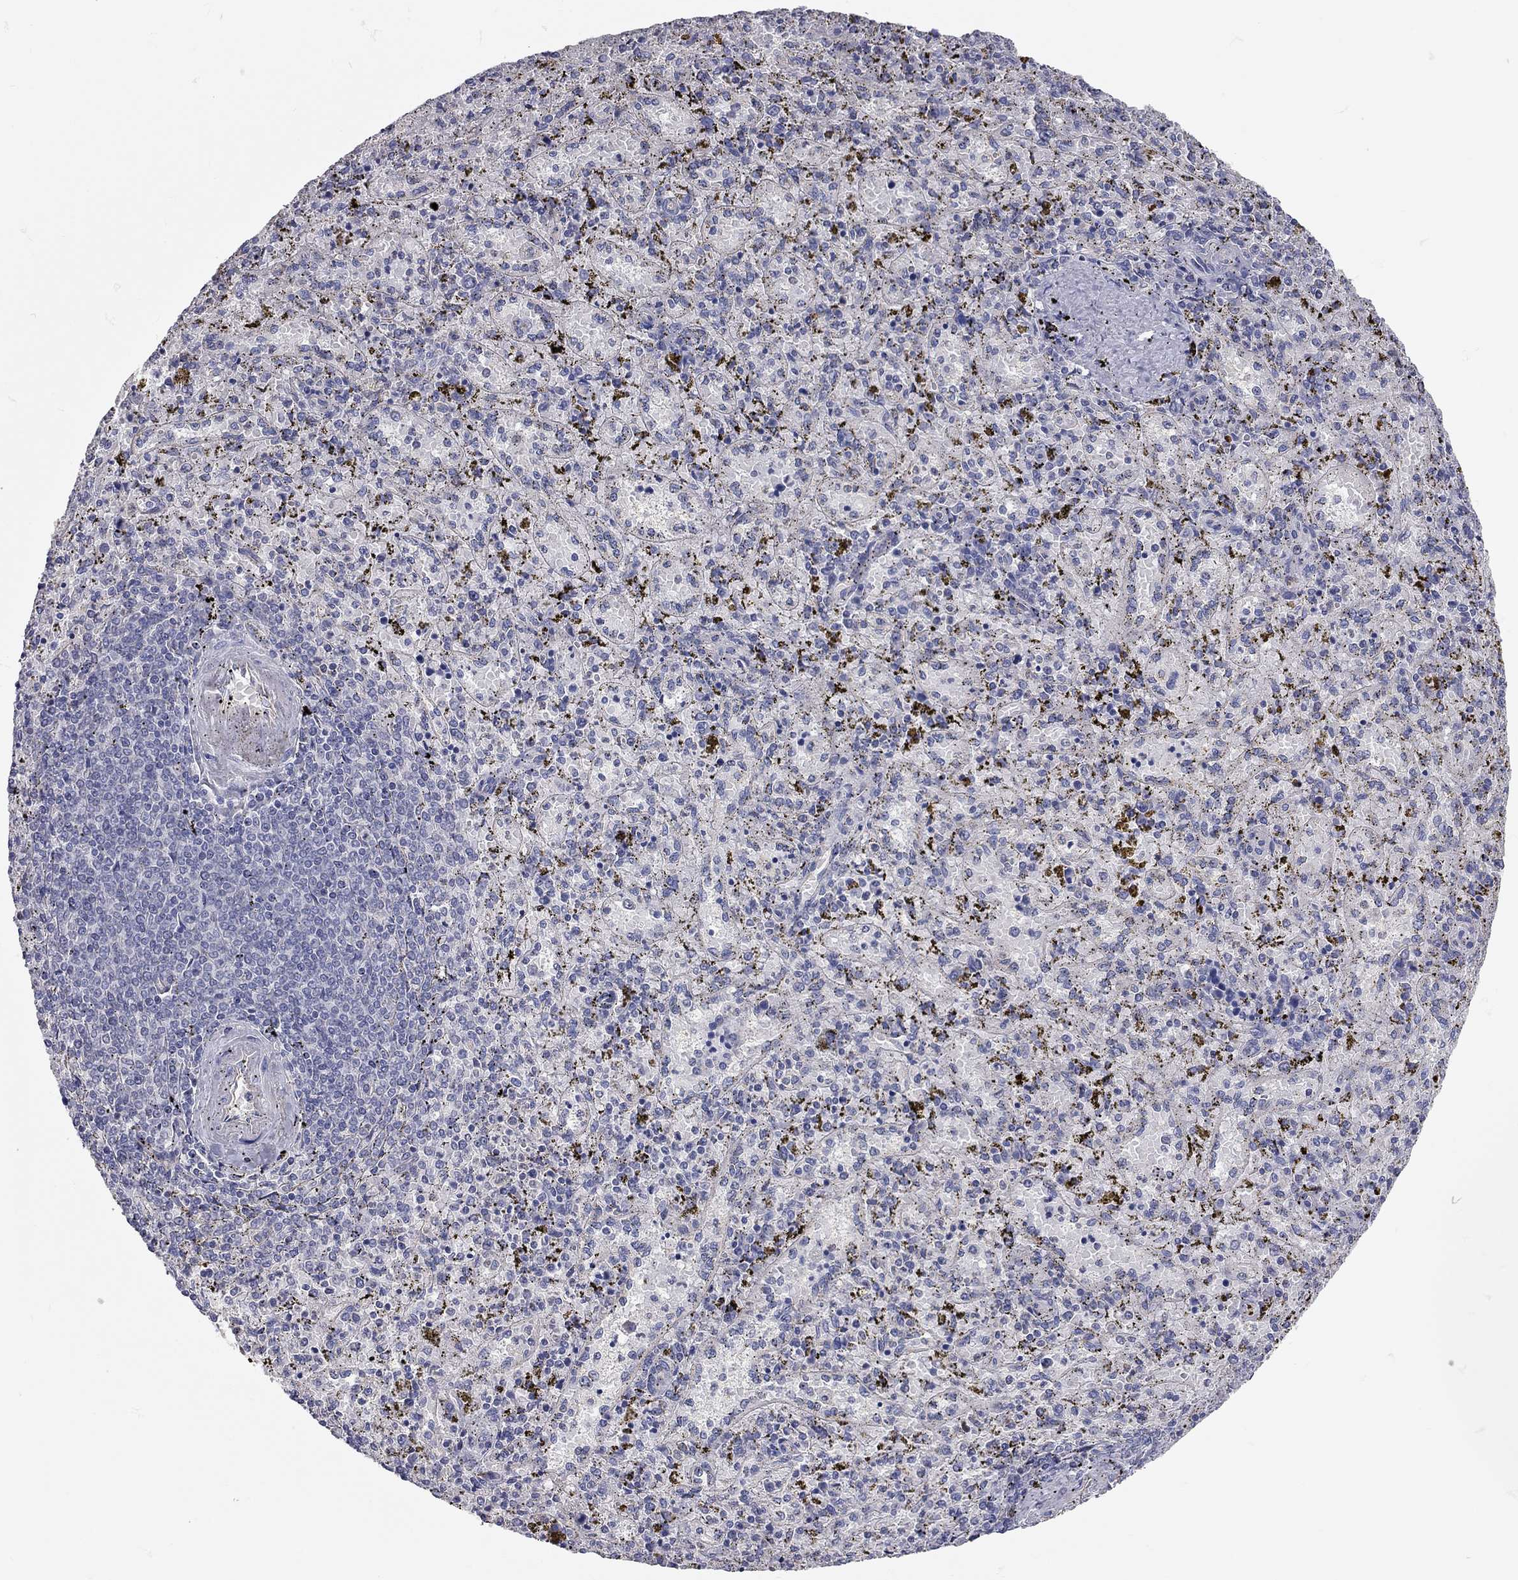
{"staining": {"intensity": "negative", "quantity": "none", "location": "none"}, "tissue": "spleen", "cell_type": "Cells in red pulp", "image_type": "normal", "snomed": [{"axis": "morphology", "description": "Normal tissue, NOS"}, {"axis": "topography", "description": "Spleen"}], "caption": "There is no significant positivity in cells in red pulp of spleen.", "gene": "C10orf90", "patient": {"sex": "female", "age": 50}}